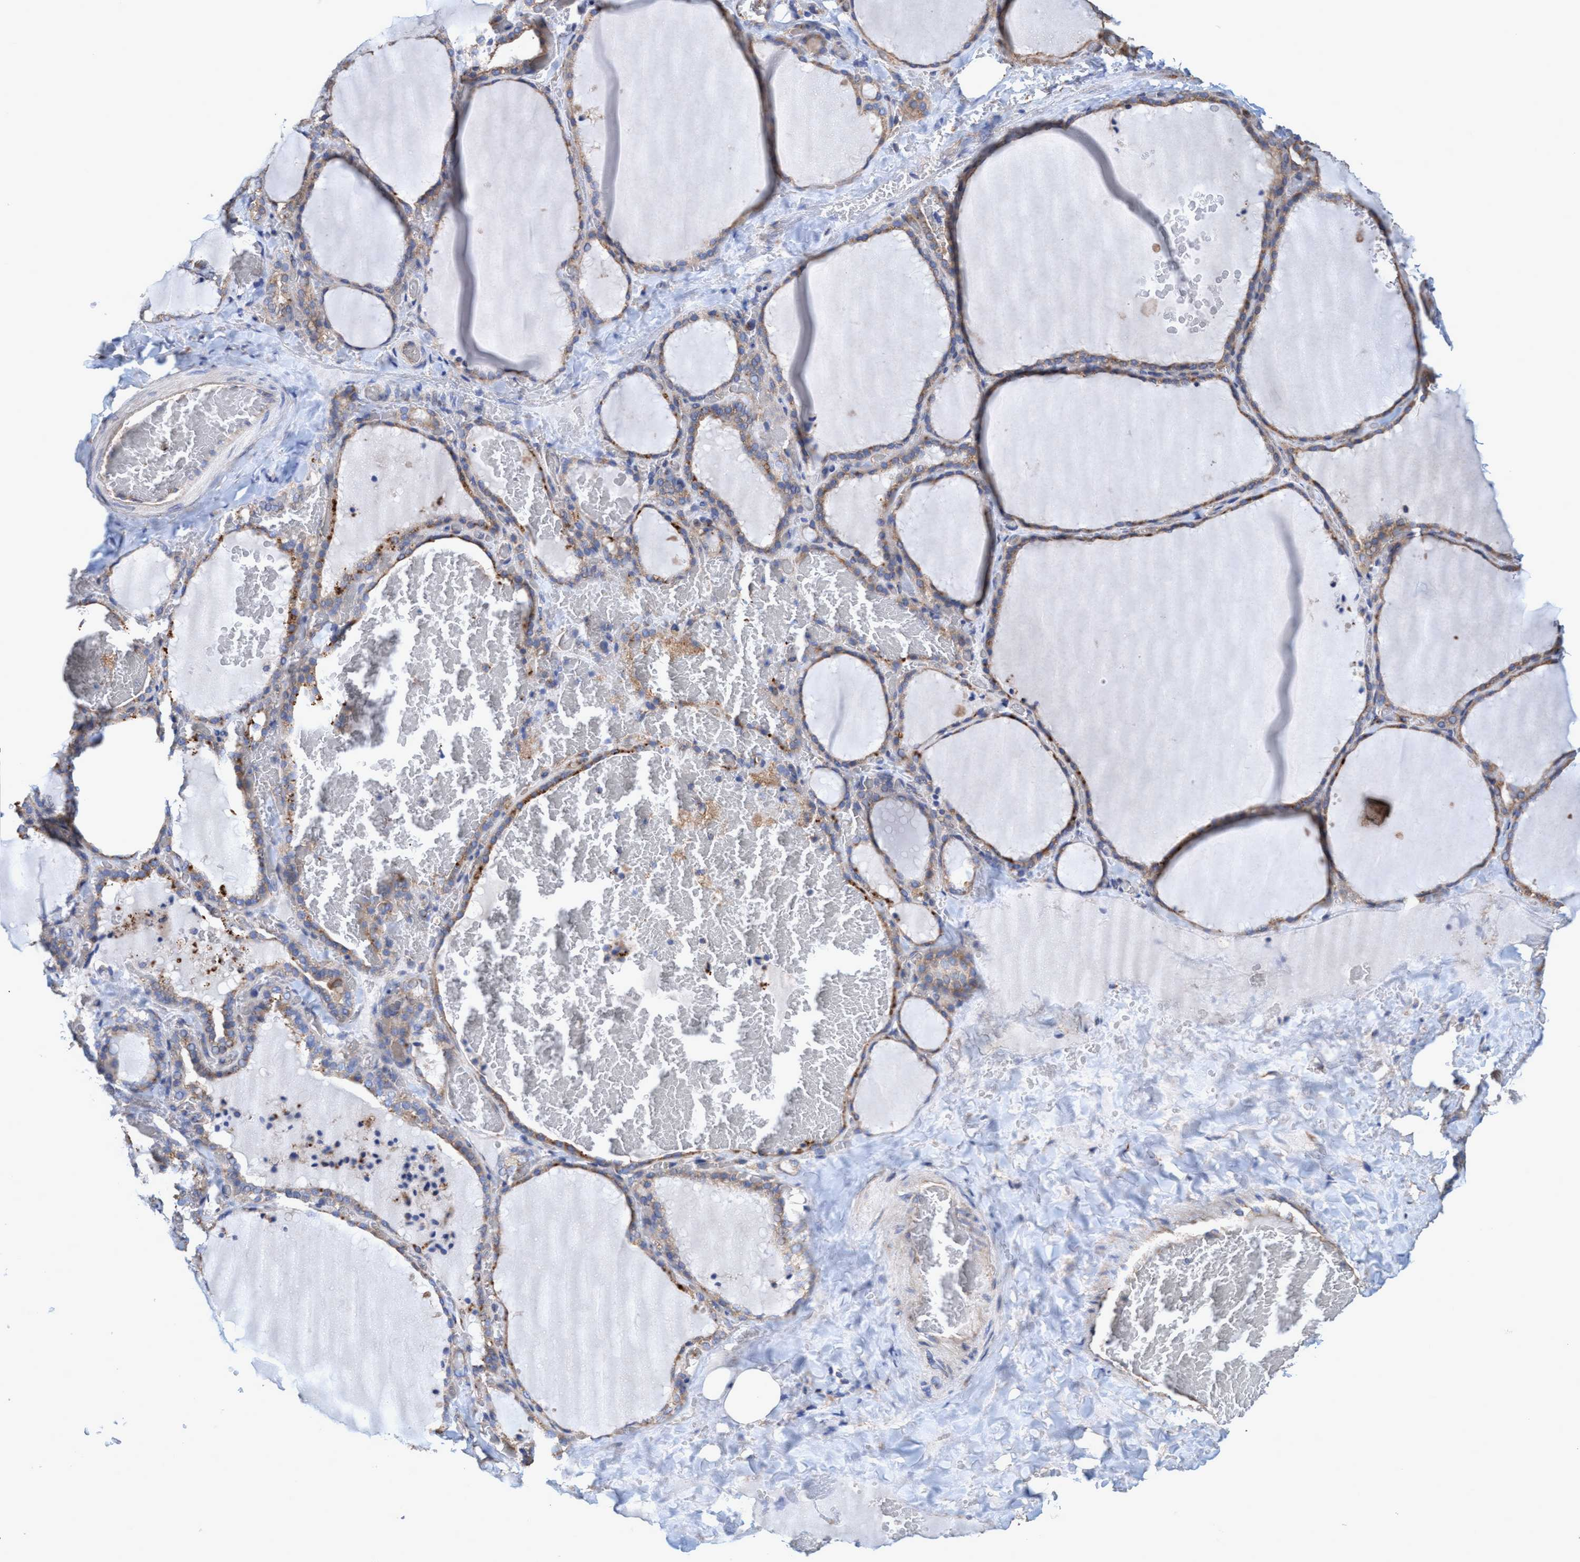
{"staining": {"intensity": "weak", "quantity": "25%-75%", "location": "cytoplasmic/membranous"}, "tissue": "thyroid gland", "cell_type": "Glandular cells", "image_type": "normal", "snomed": [{"axis": "morphology", "description": "Normal tissue, NOS"}, {"axis": "topography", "description": "Thyroid gland"}], "caption": "Brown immunohistochemical staining in benign human thyroid gland displays weak cytoplasmic/membranous expression in approximately 25%-75% of glandular cells.", "gene": "BICD2", "patient": {"sex": "female", "age": 22}}